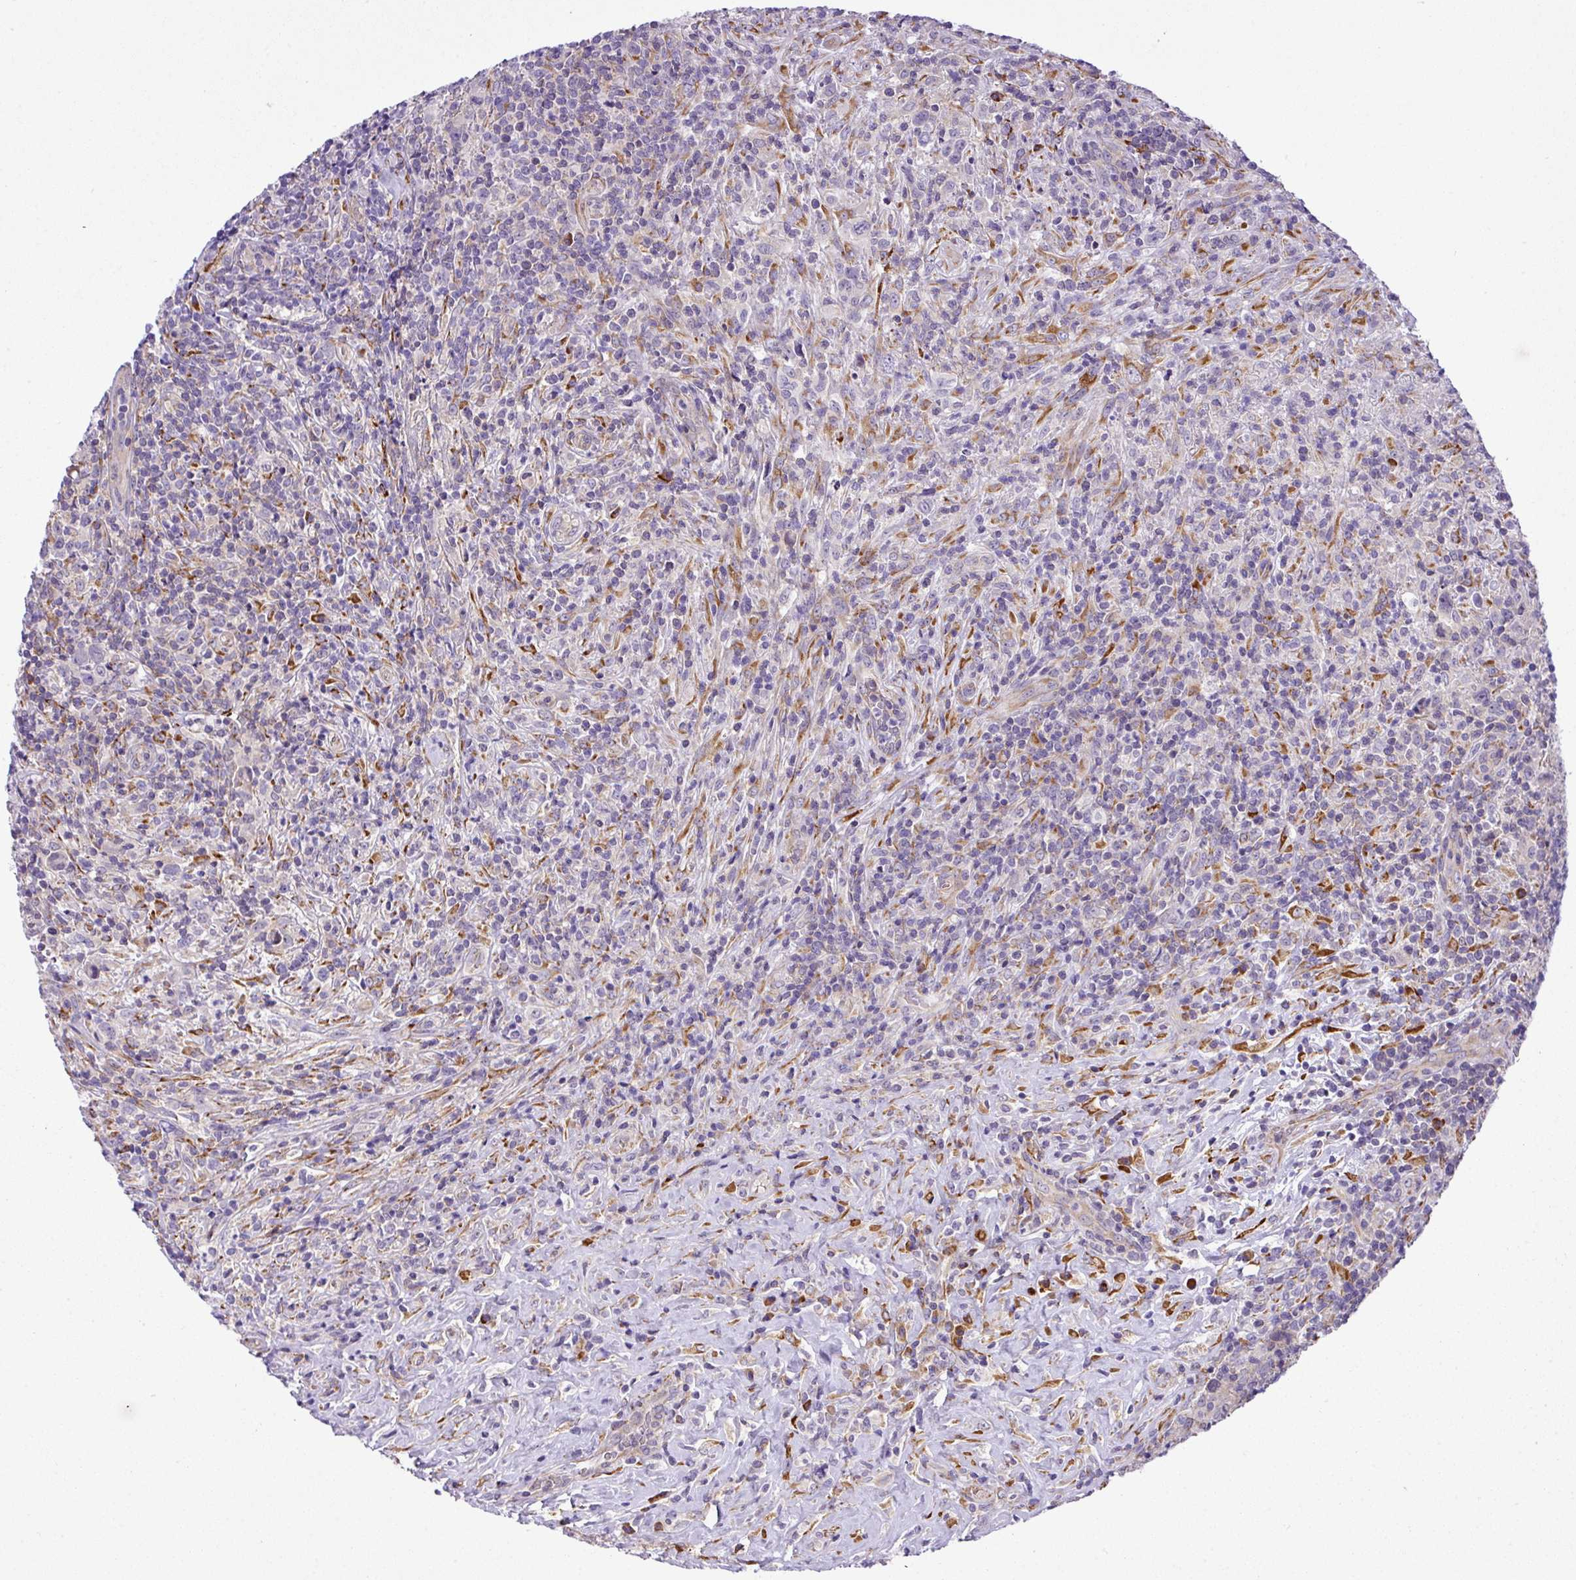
{"staining": {"intensity": "negative", "quantity": "none", "location": "none"}, "tissue": "lymphoma", "cell_type": "Tumor cells", "image_type": "cancer", "snomed": [{"axis": "morphology", "description": "Hodgkin's disease, NOS"}, {"axis": "topography", "description": "Lymph node"}], "caption": "A photomicrograph of human Hodgkin's disease is negative for staining in tumor cells.", "gene": "CFAP97", "patient": {"sex": "female", "age": 18}}